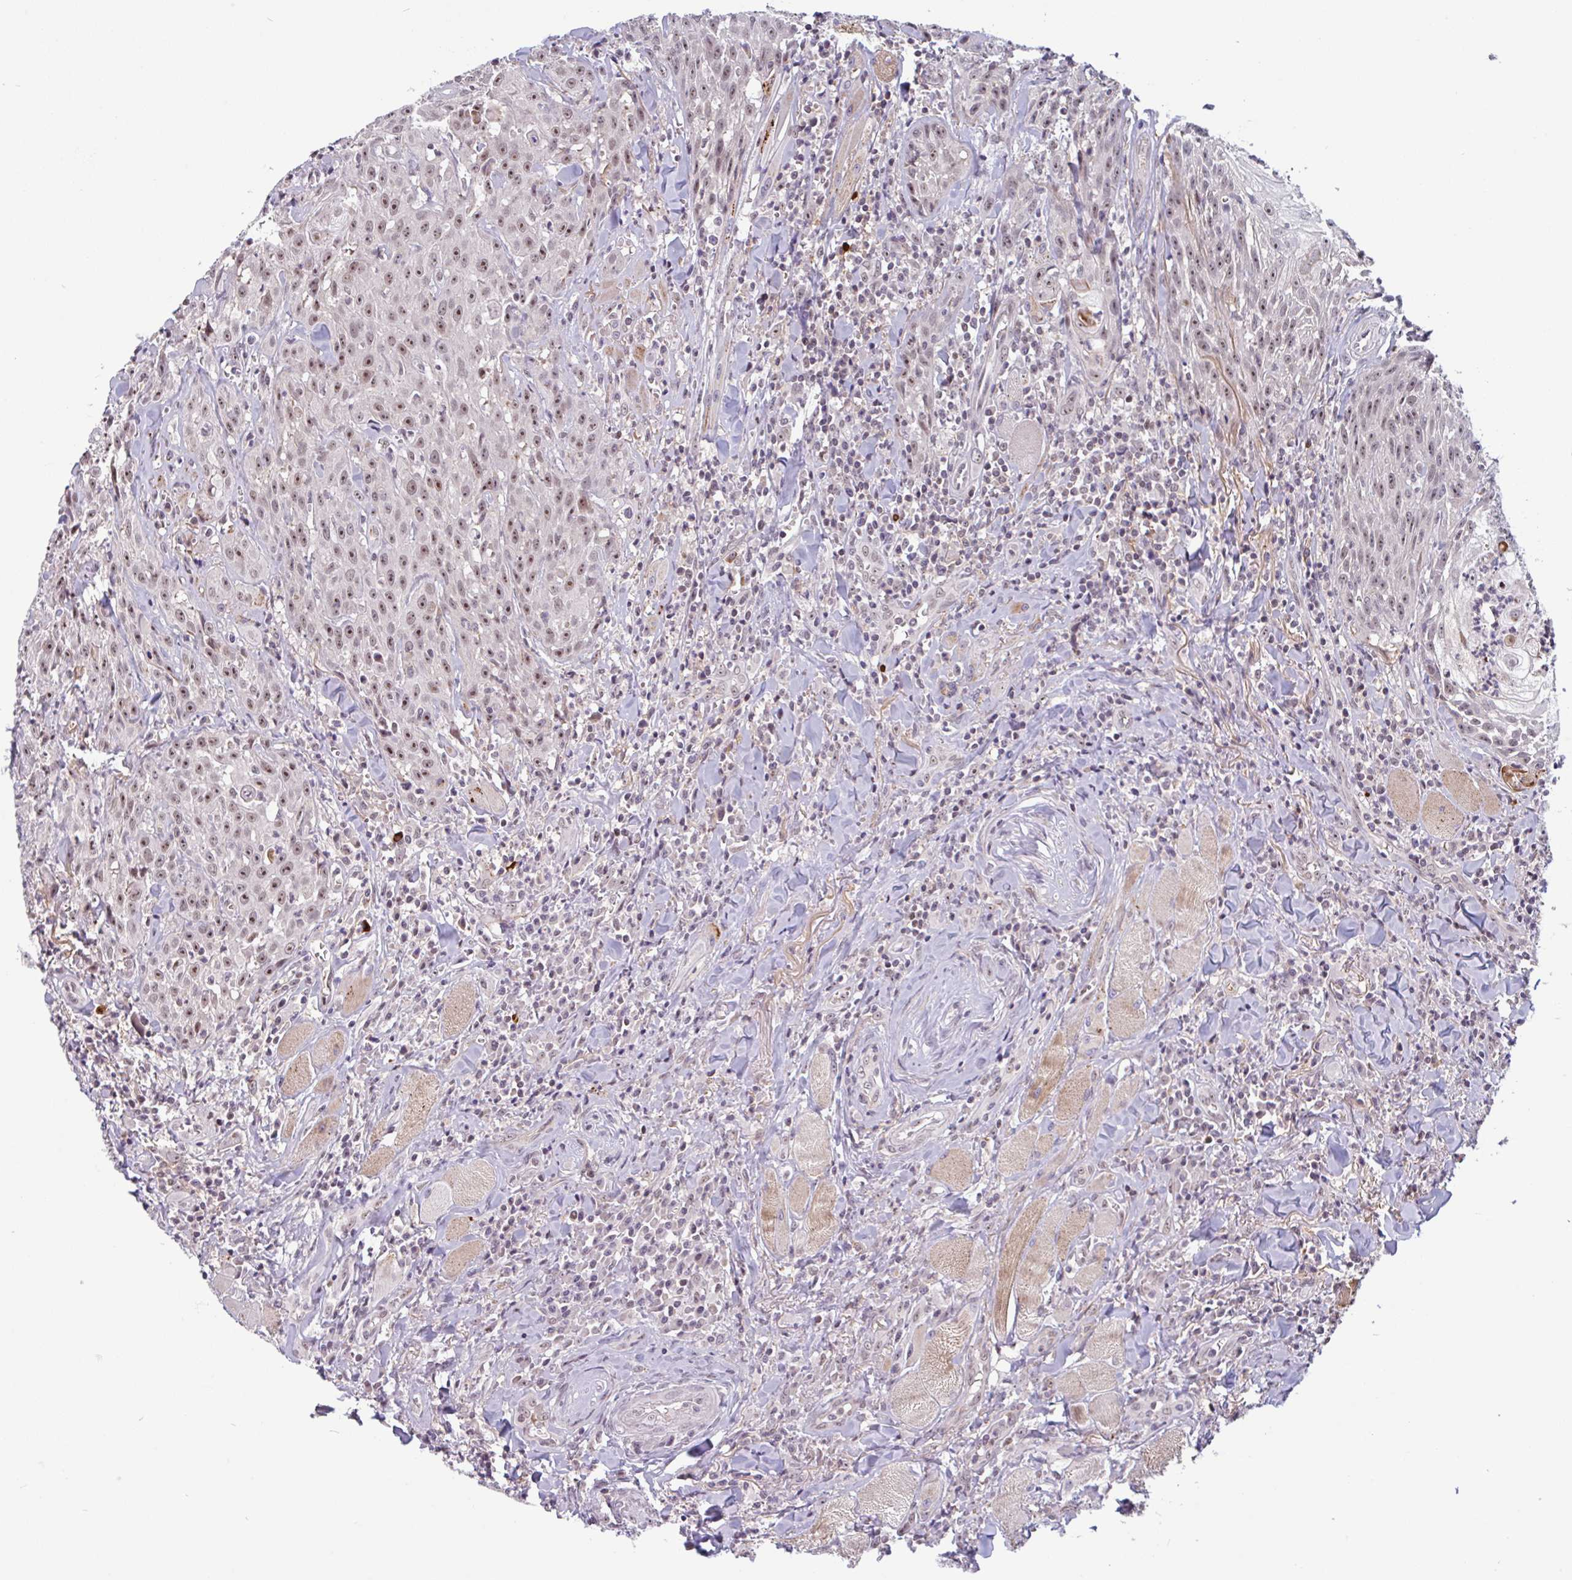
{"staining": {"intensity": "moderate", "quantity": ">75%", "location": "nuclear"}, "tissue": "head and neck cancer", "cell_type": "Tumor cells", "image_type": "cancer", "snomed": [{"axis": "morphology", "description": "Normal tissue, NOS"}, {"axis": "morphology", "description": "Squamous cell carcinoma, NOS"}, {"axis": "topography", "description": "Oral tissue"}, {"axis": "topography", "description": "Head-Neck"}], "caption": "Human head and neck squamous cell carcinoma stained for a protein (brown) exhibits moderate nuclear positive positivity in about >75% of tumor cells.", "gene": "TMEM119", "patient": {"sex": "female", "age": 70}}